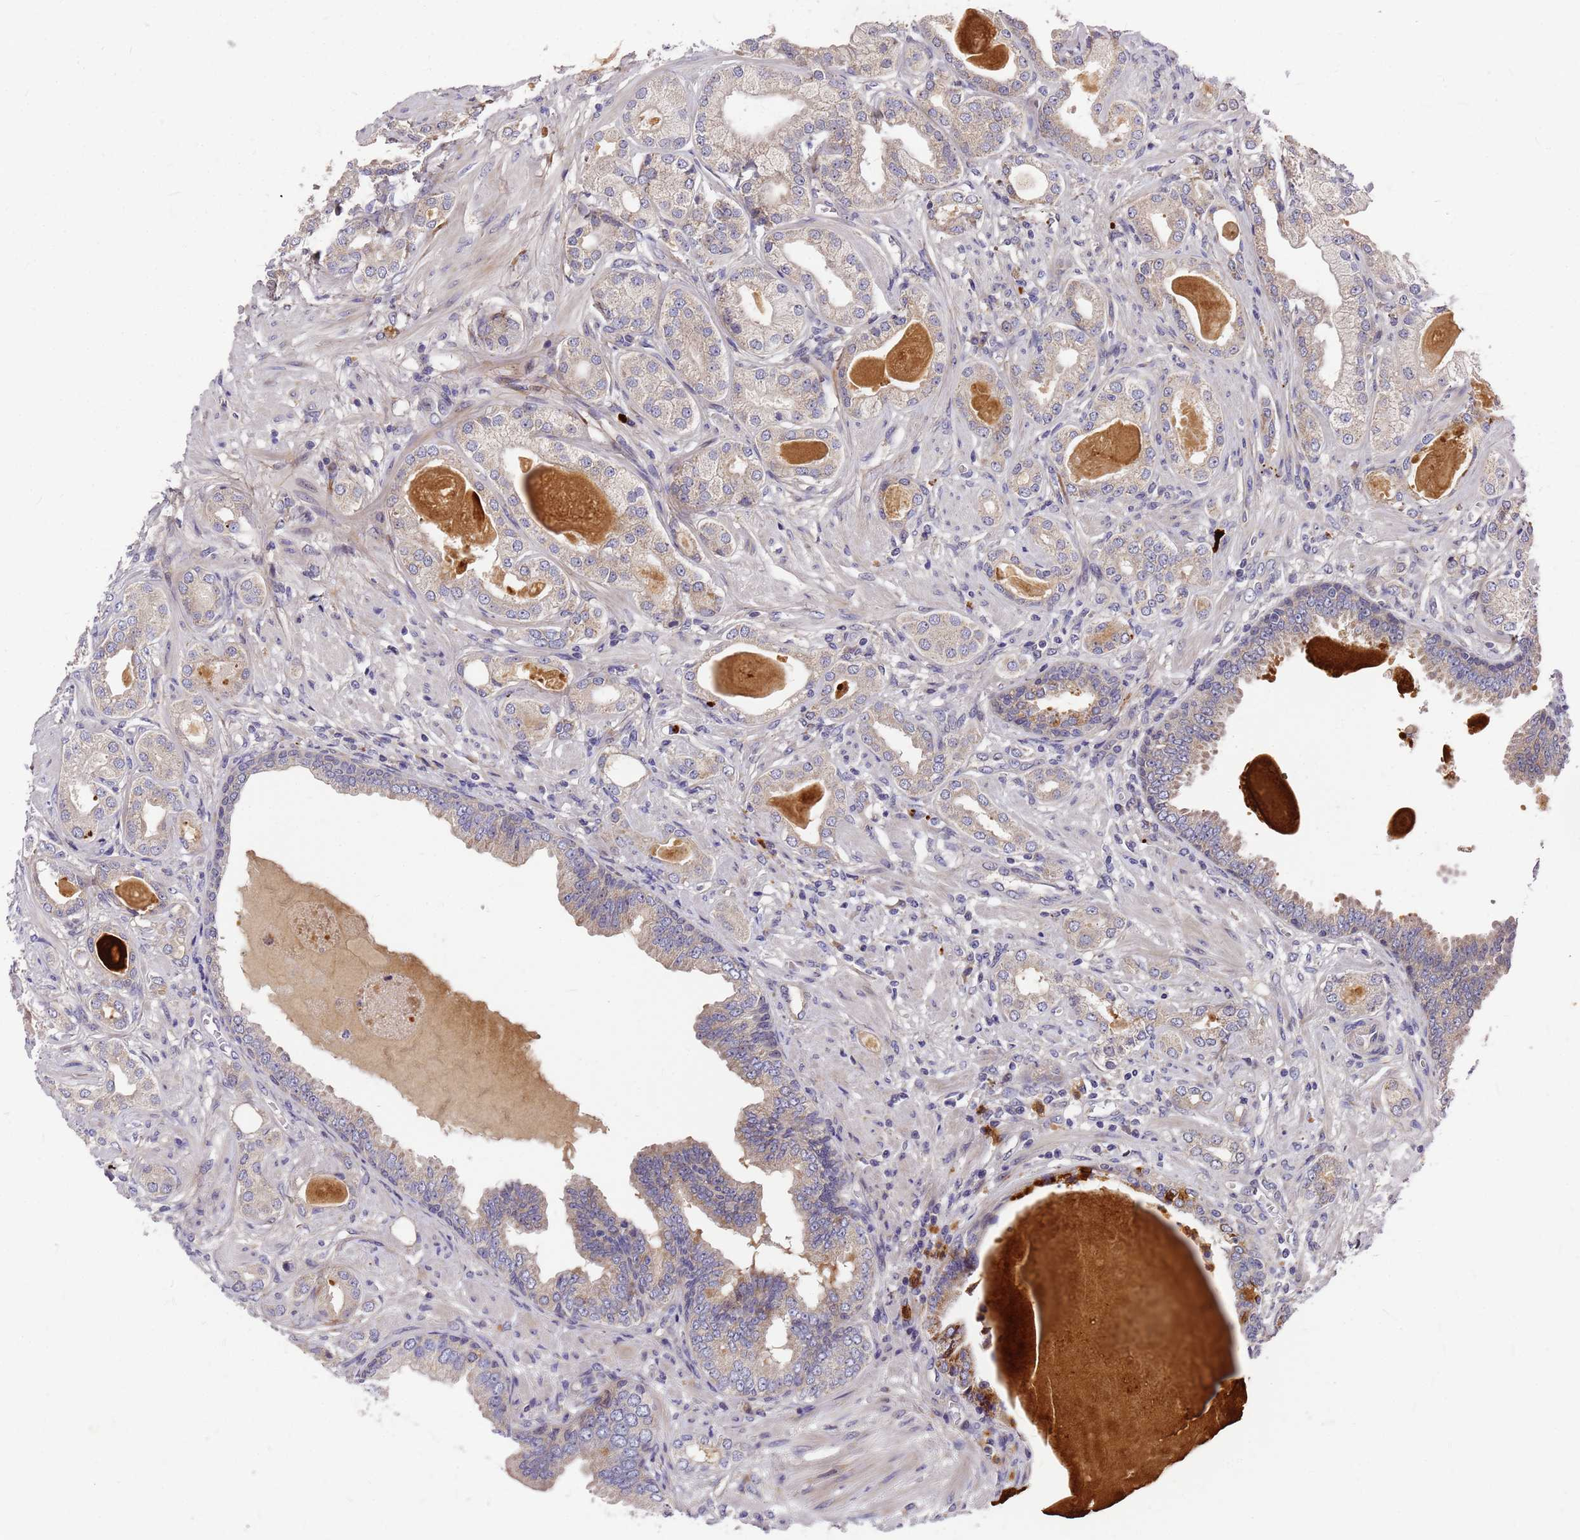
{"staining": {"intensity": "weak", "quantity": "<25%", "location": "cytoplasmic/membranous"}, "tissue": "prostate cancer", "cell_type": "Tumor cells", "image_type": "cancer", "snomed": [{"axis": "morphology", "description": "Adenocarcinoma, Low grade"}, {"axis": "topography", "description": "Prostate"}], "caption": "The histopathology image displays no staining of tumor cells in adenocarcinoma (low-grade) (prostate).", "gene": "ZNF717", "patient": {"sex": "male", "age": 64}}